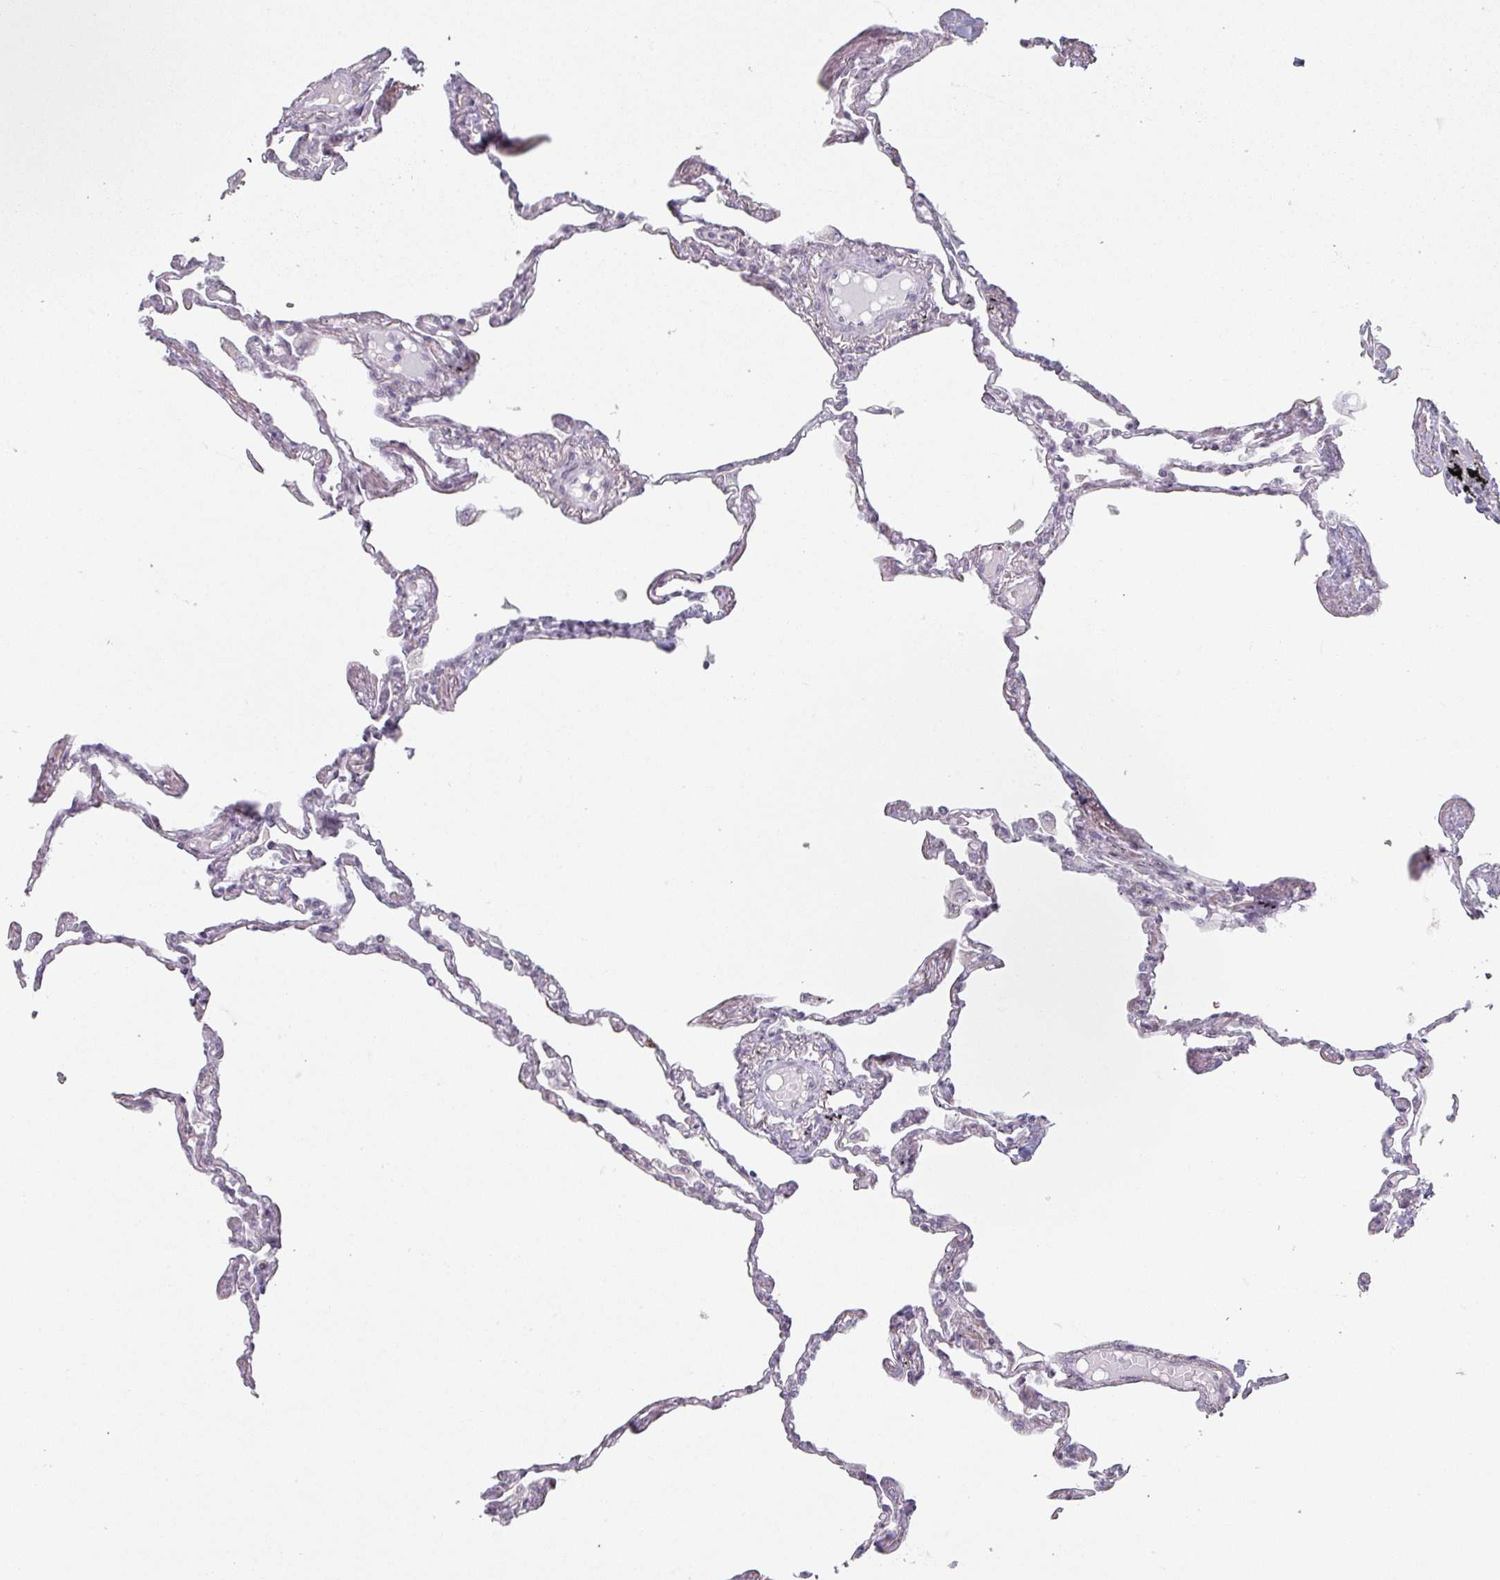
{"staining": {"intensity": "negative", "quantity": "none", "location": "none"}, "tissue": "lung", "cell_type": "Alveolar cells", "image_type": "normal", "snomed": [{"axis": "morphology", "description": "Normal tissue, NOS"}, {"axis": "topography", "description": "Lung"}], "caption": "An image of lung stained for a protein reveals no brown staining in alveolar cells. (Stains: DAB IHC with hematoxylin counter stain, Microscopy: brightfield microscopy at high magnification).", "gene": "SPRR1A", "patient": {"sex": "female", "age": 67}}